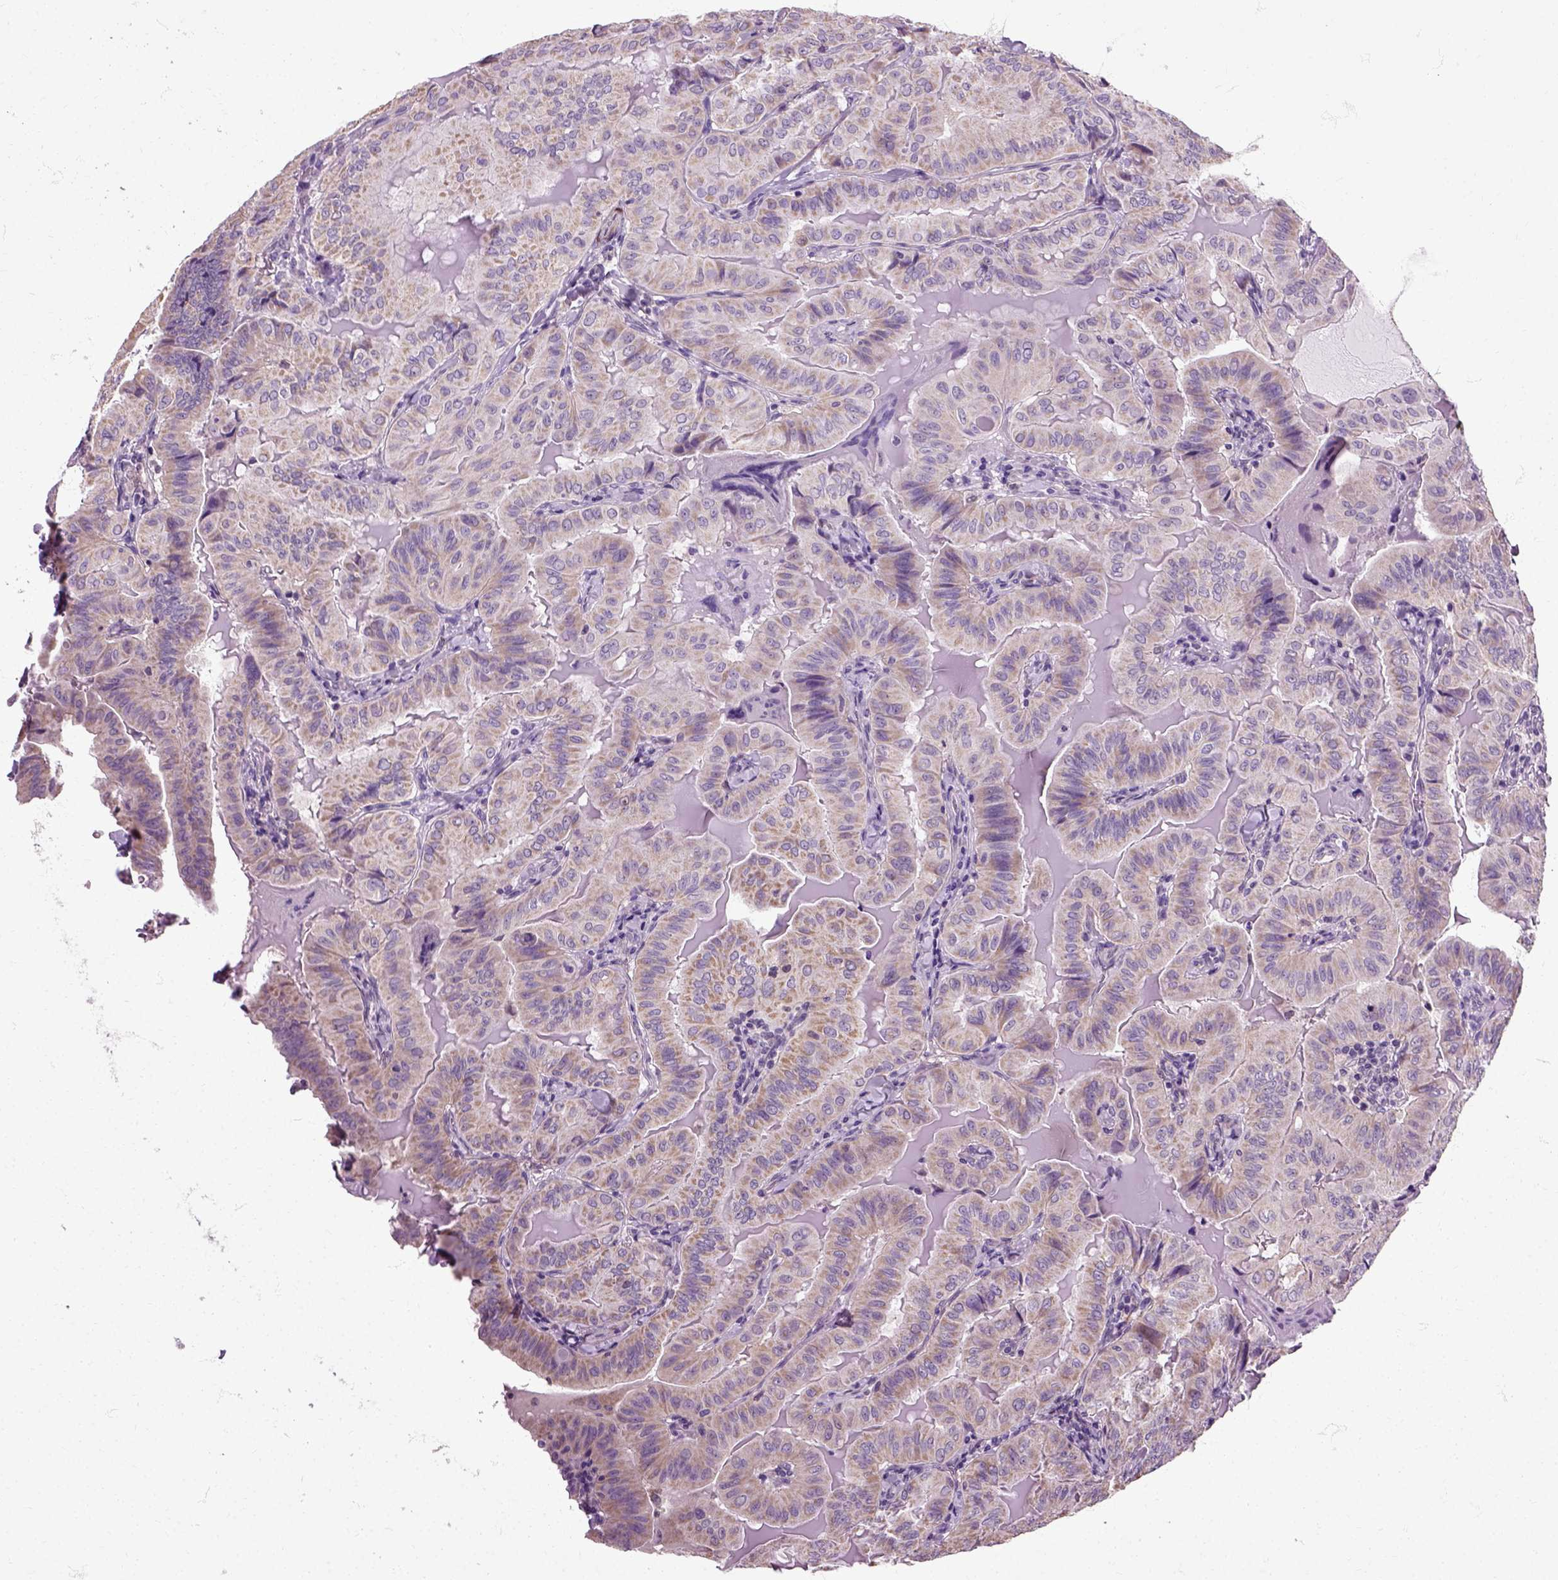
{"staining": {"intensity": "moderate", "quantity": "25%-75%", "location": "cytoplasmic/membranous"}, "tissue": "thyroid cancer", "cell_type": "Tumor cells", "image_type": "cancer", "snomed": [{"axis": "morphology", "description": "Papillary adenocarcinoma, NOS"}, {"axis": "topography", "description": "Thyroid gland"}], "caption": "Protein analysis of papillary adenocarcinoma (thyroid) tissue shows moderate cytoplasmic/membranous positivity in approximately 25%-75% of tumor cells.", "gene": "HSPA2", "patient": {"sex": "female", "age": 68}}